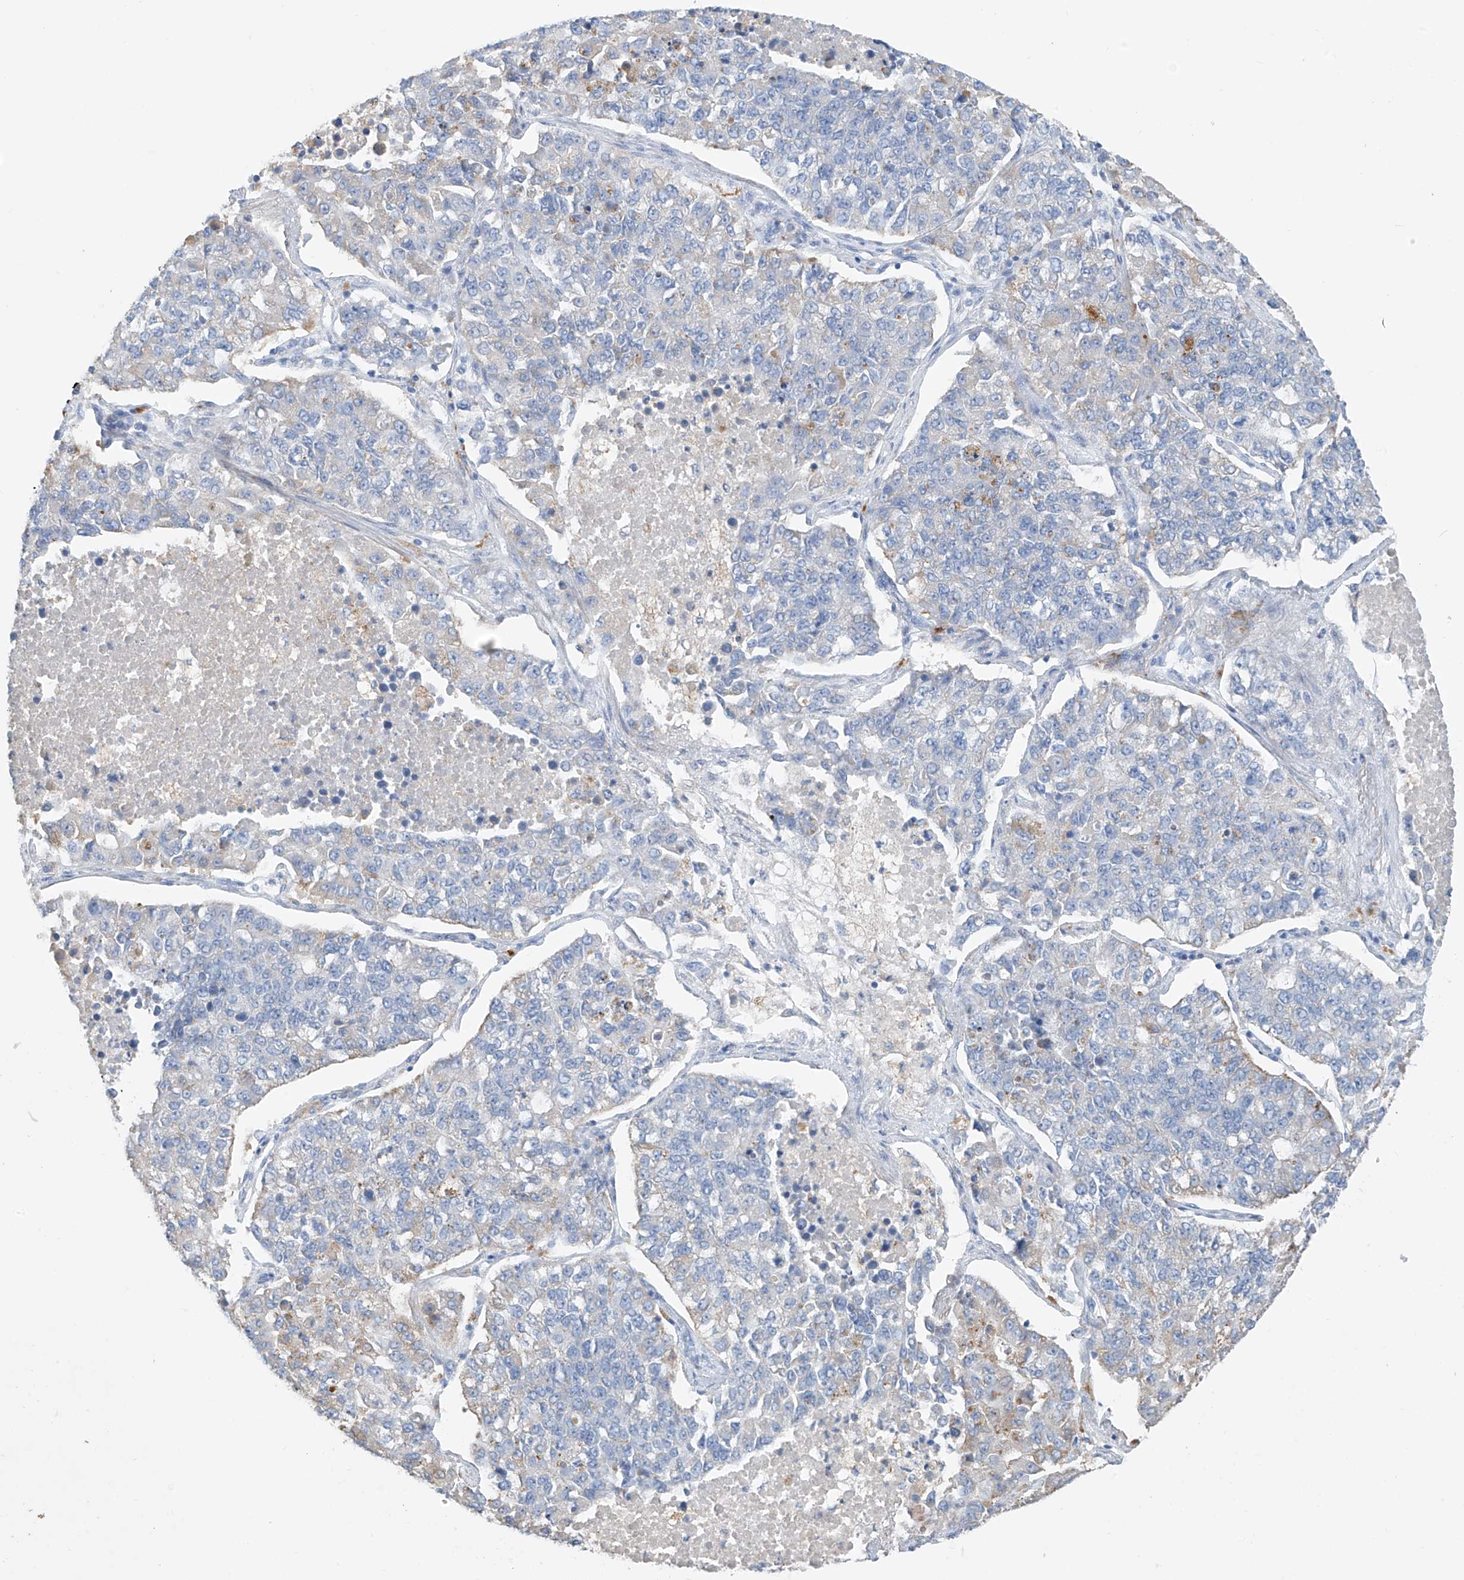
{"staining": {"intensity": "negative", "quantity": "none", "location": "none"}, "tissue": "lung cancer", "cell_type": "Tumor cells", "image_type": "cancer", "snomed": [{"axis": "morphology", "description": "Adenocarcinoma, NOS"}, {"axis": "topography", "description": "Lung"}], "caption": "Immunohistochemical staining of lung adenocarcinoma shows no significant positivity in tumor cells.", "gene": "GLMP", "patient": {"sex": "male", "age": 49}}